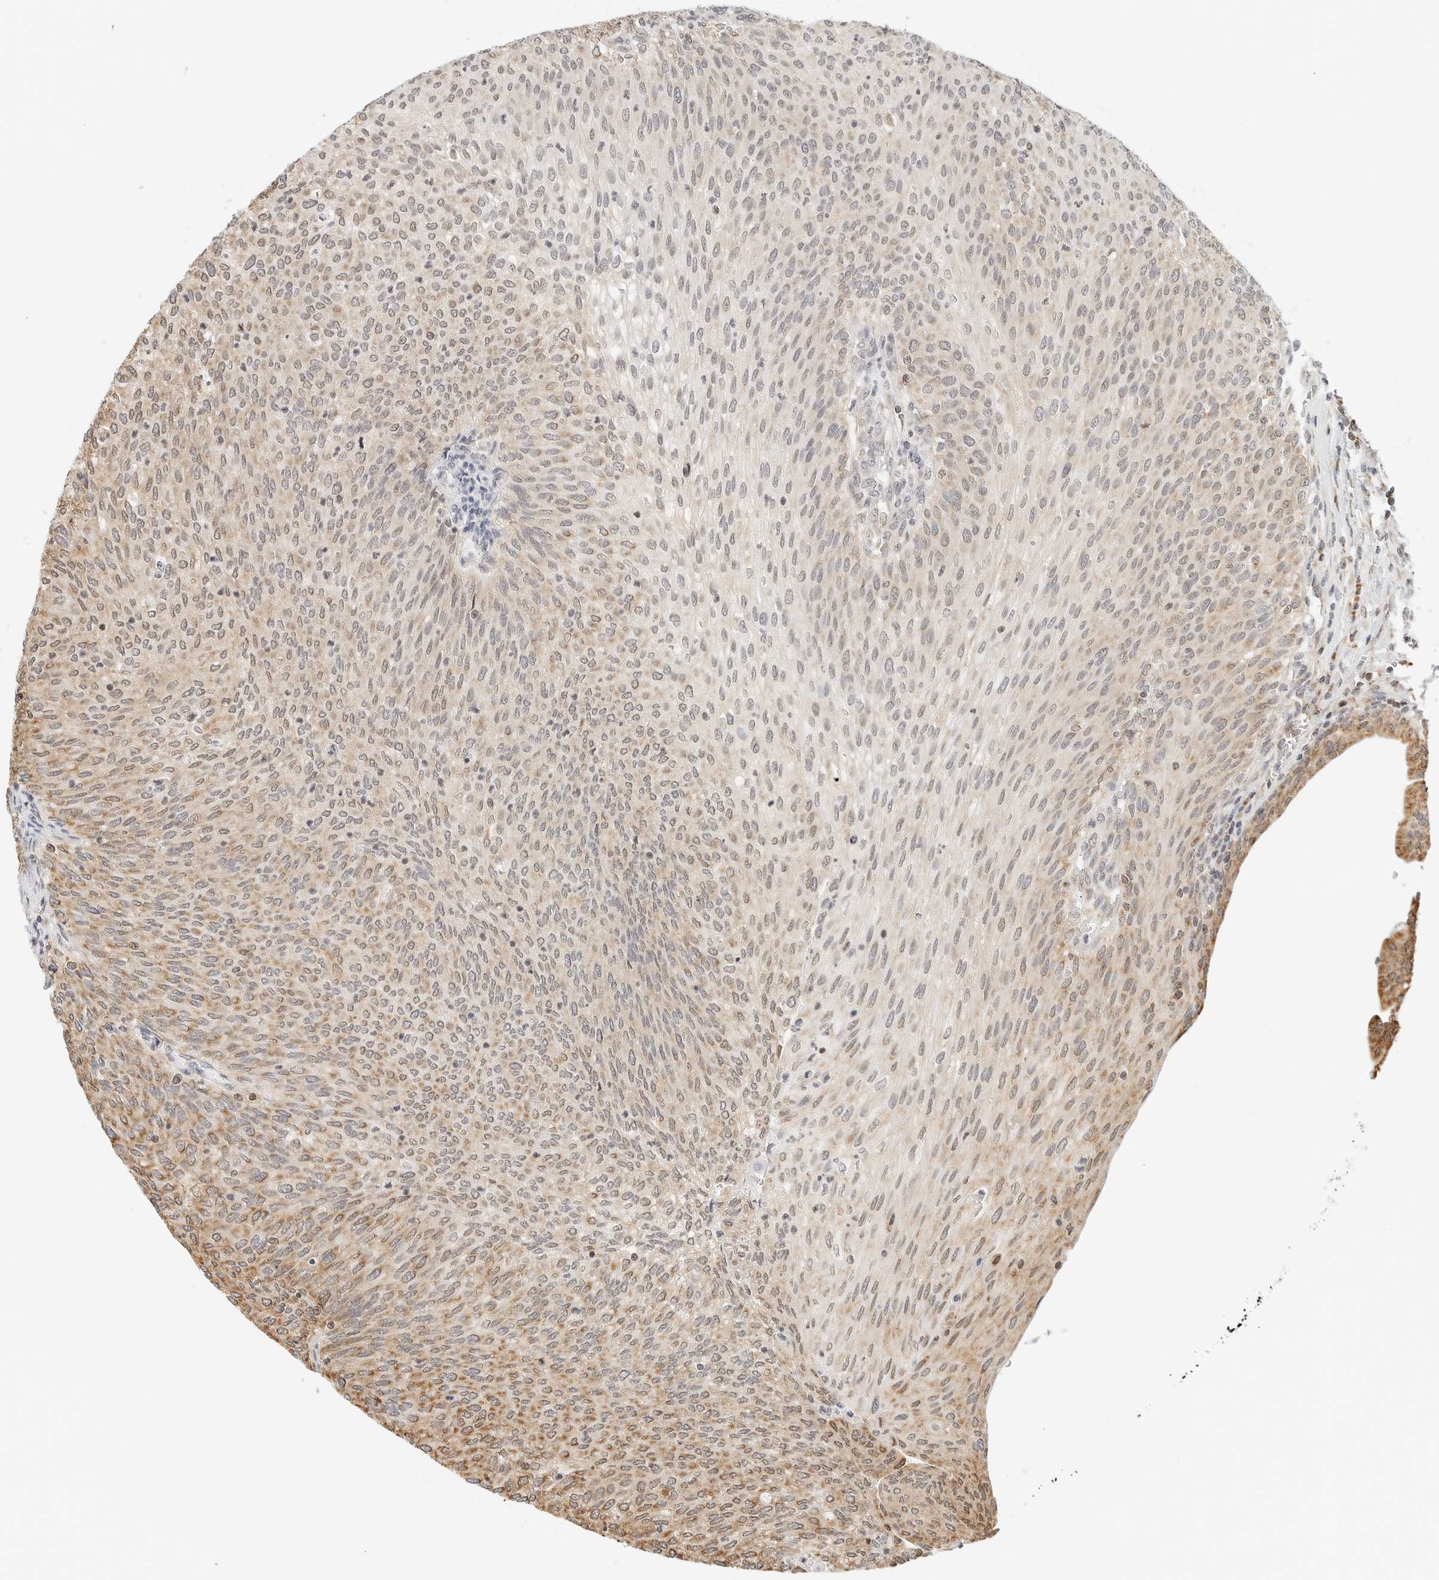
{"staining": {"intensity": "moderate", "quantity": "25%-75%", "location": "cytoplasmic/membranous"}, "tissue": "urothelial cancer", "cell_type": "Tumor cells", "image_type": "cancer", "snomed": [{"axis": "morphology", "description": "Urothelial carcinoma, Low grade"}, {"axis": "topography", "description": "Urinary bladder"}], "caption": "This is a micrograph of immunohistochemistry staining of low-grade urothelial carcinoma, which shows moderate expression in the cytoplasmic/membranous of tumor cells.", "gene": "ATL1", "patient": {"sex": "female", "age": 79}}